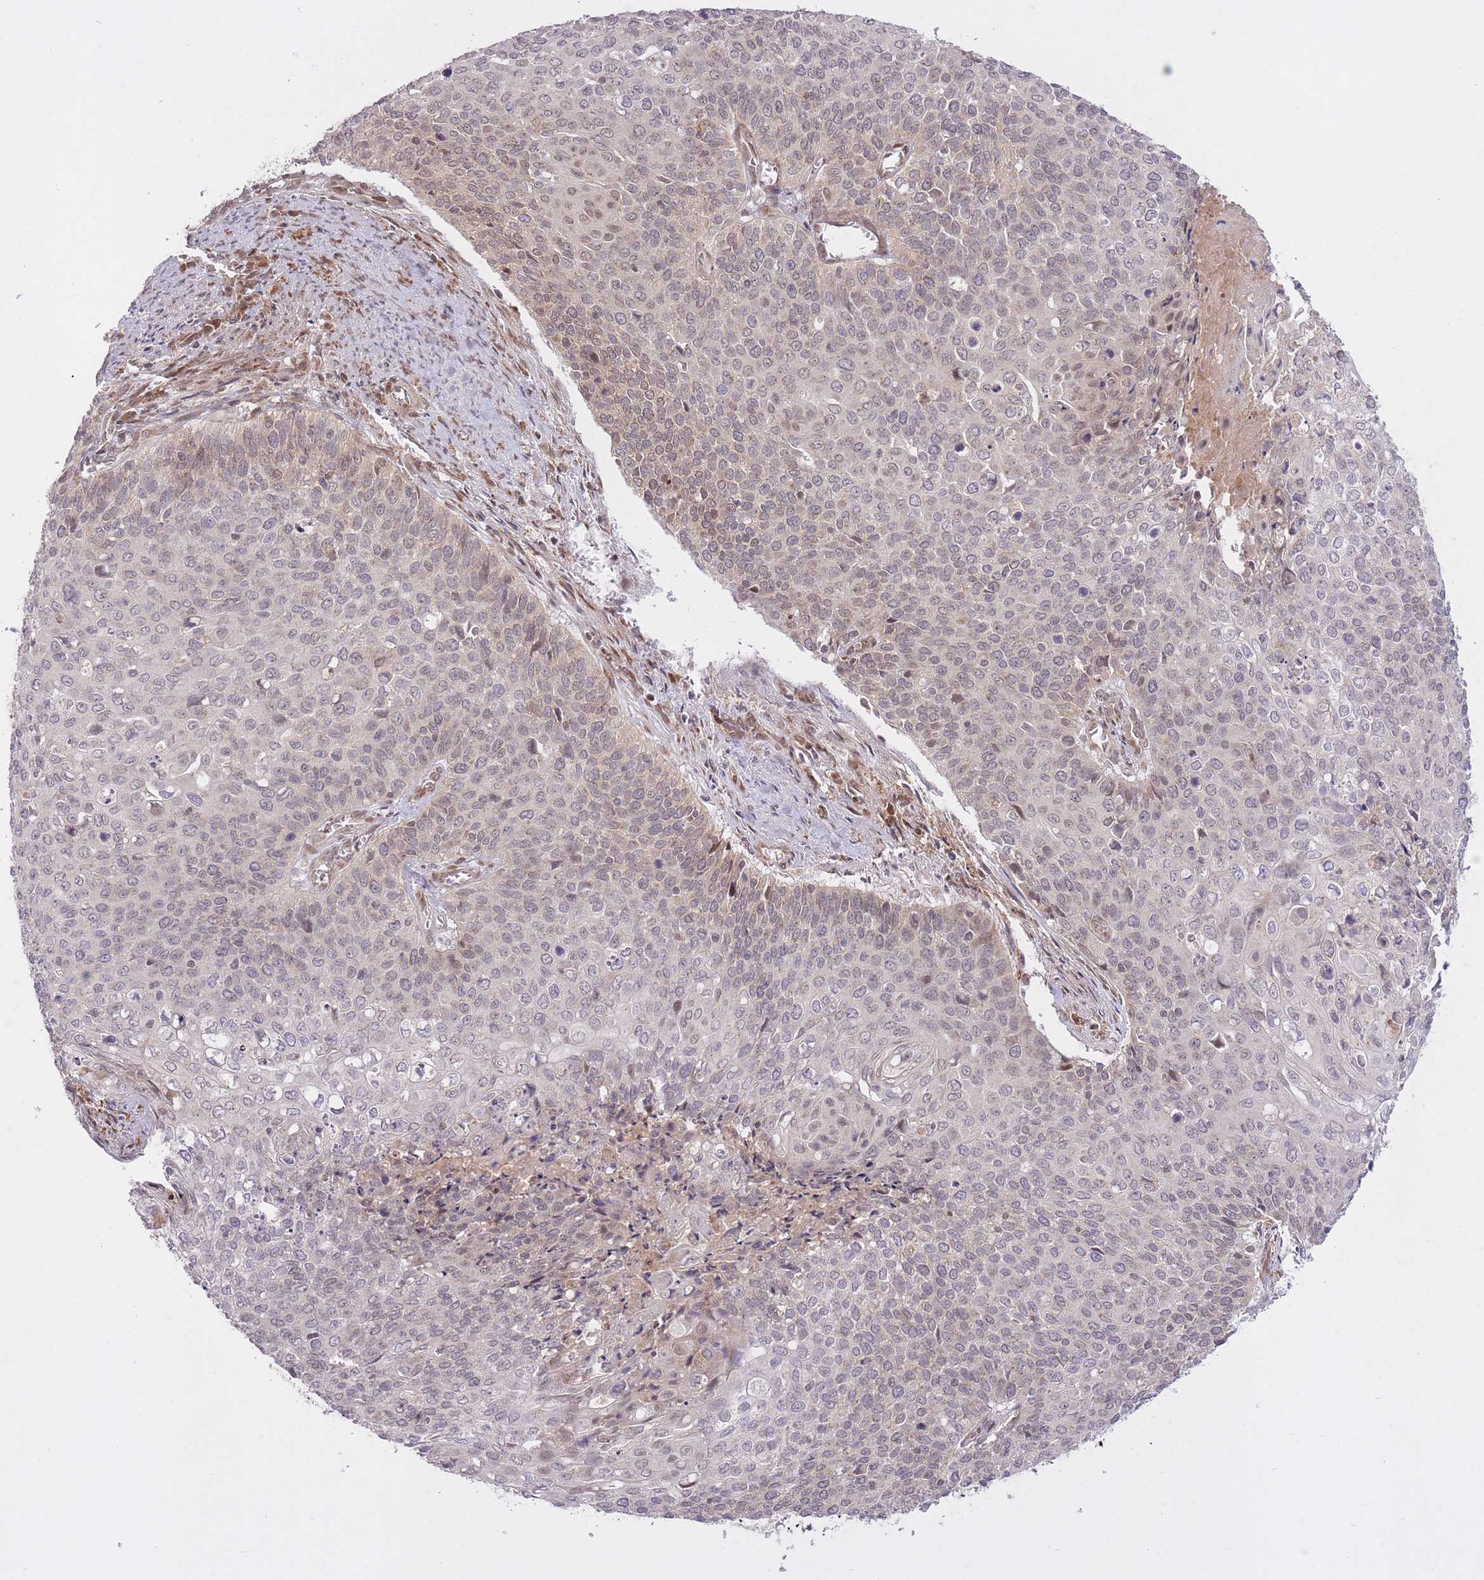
{"staining": {"intensity": "weak", "quantity": "25%-75%", "location": "nuclear"}, "tissue": "cervical cancer", "cell_type": "Tumor cells", "image_type": "cancer", "snomed": [{"axis": "morphology", "description": "Squamous cell carcinoma, NOS"}, {"axis": "topography", "description": "Cervix"}], "caption": "Weak nuclear positivity for a protein is appreciated in approximately 25%-75% of tumor cells of cervical cancer (squamous cell carcinoma) using IHC.", "gene": "ZNF391", "patient": {"sex": "female", "age": 39}}